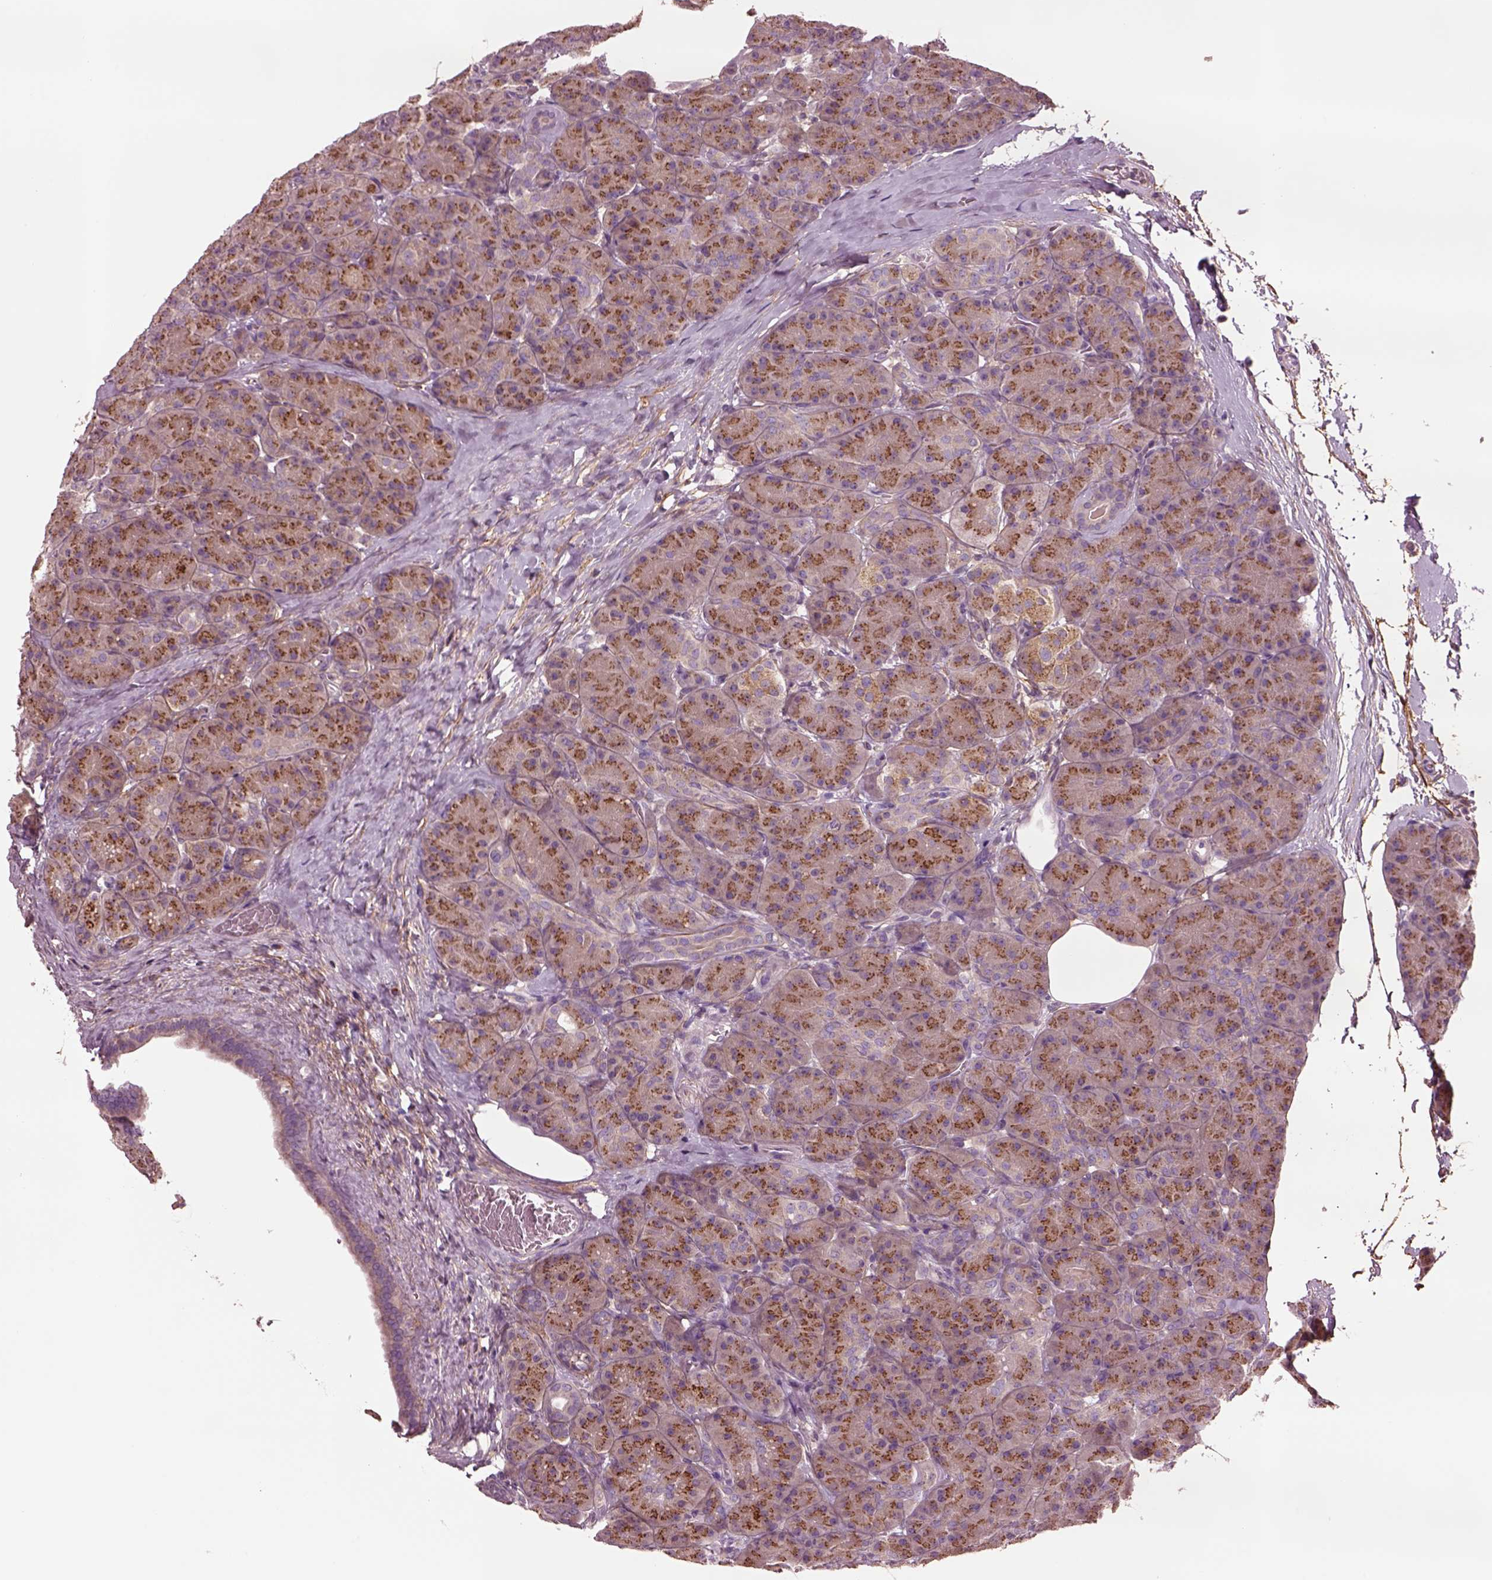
{"staining": {"intensity": "moderate", "quantity": ">75%", "location": "cytoplasmic/membranous"}, "tissue": "pancreas", "cell_type": "Exocrine glandular cells", "image_type": "normal", "snomed": [{"axis": "morphology", "description": "Normal tissue, NOS"}, {"axis": "topography", "description": "Pancreas"}], "caption": "Pancreas stained with immunohistochemistry demonstrates moderate cytoplasmic/membranous staining in about >75% of exocrine glandular cells. The staining was performed using DAB (3,3'-diaminobenzidine) to visualize the protein expression in brown, while the nuclei were stained in blue with hematoxylin (Magnification: 20x).", "gene": "SEC23A", "patient": {"sex": "male", "age": 57}}